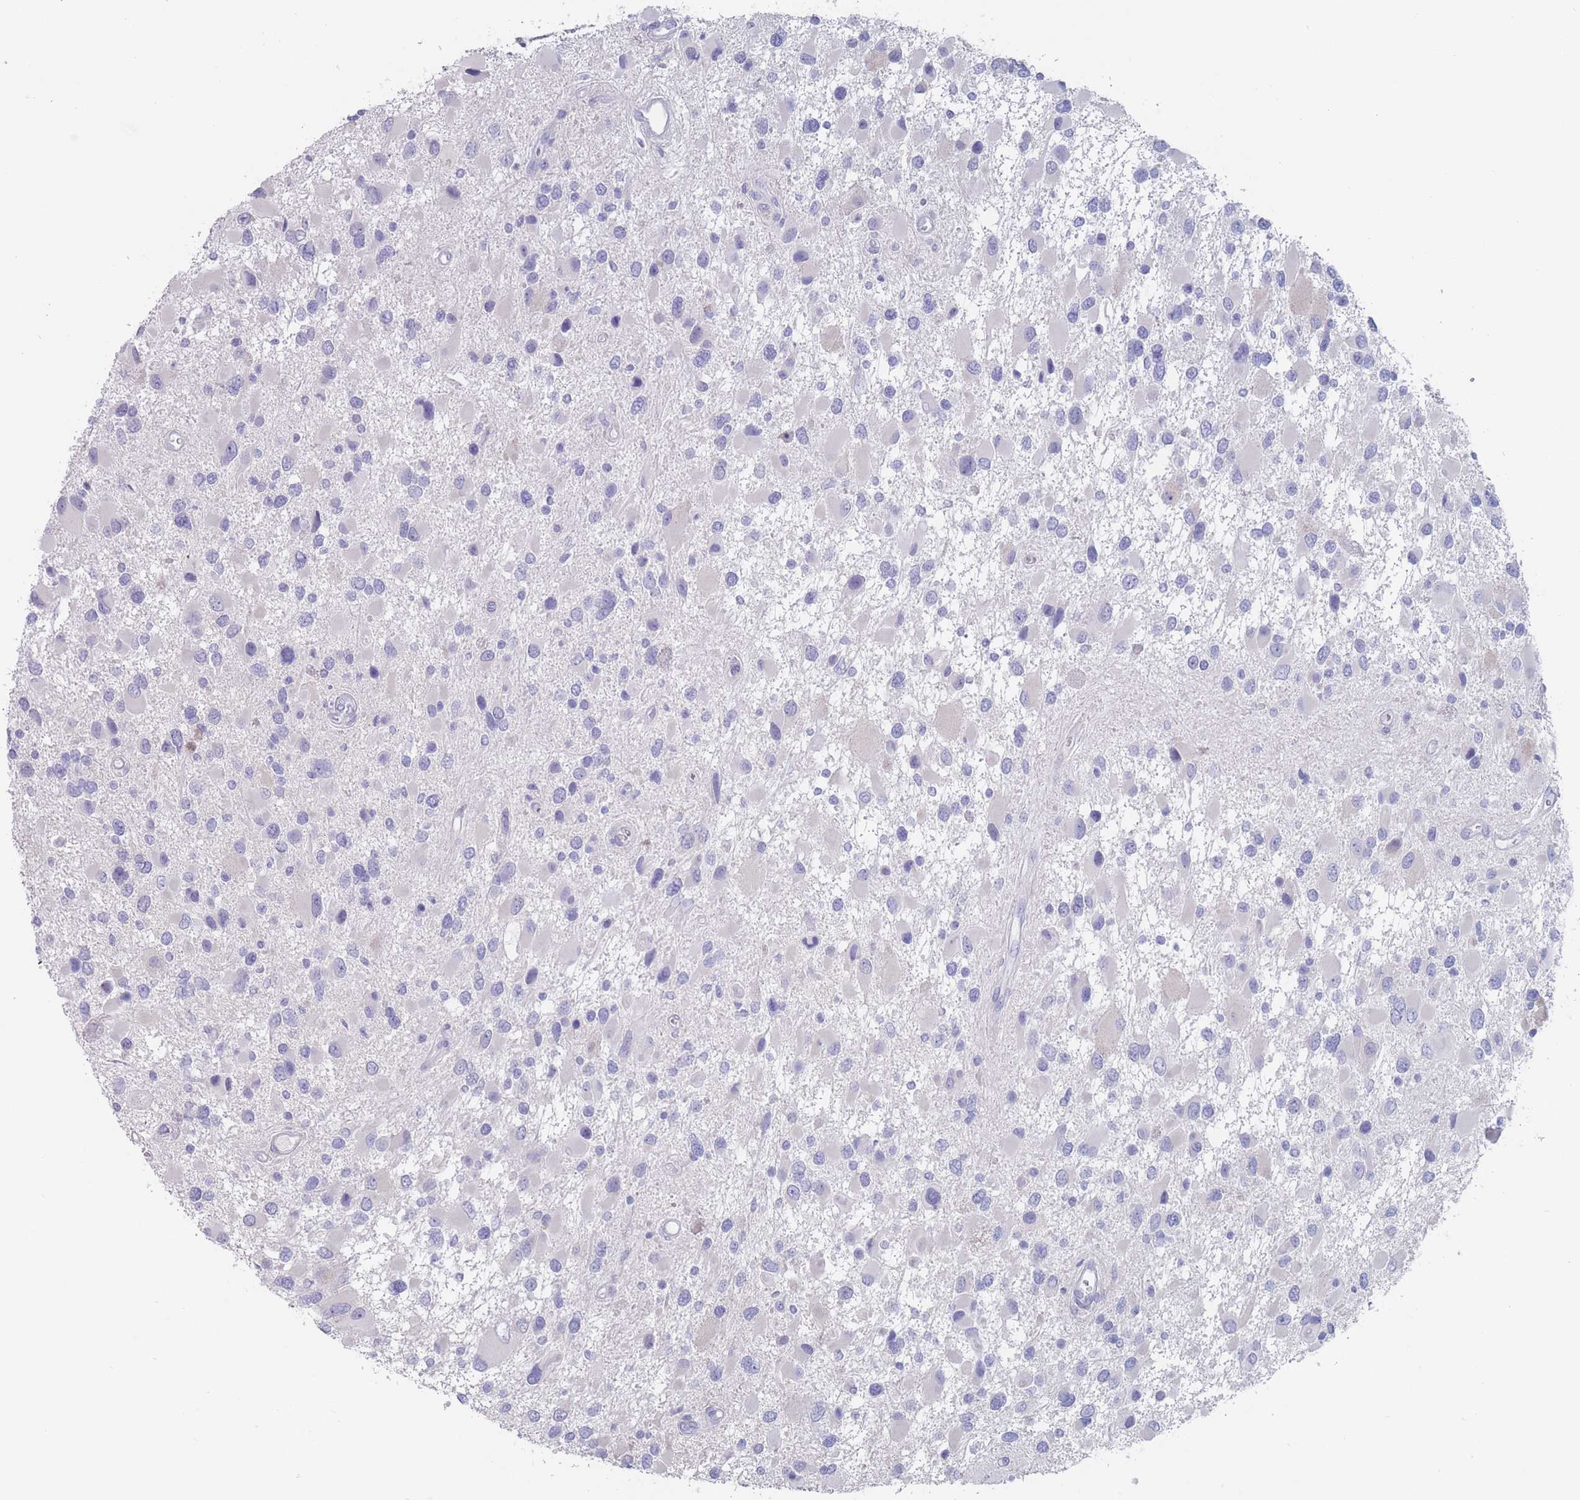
{"staining": {"intensity": "negative", "quantity": "none", "location": "none"}, "tissue": "glioma", "cell_type": "Tumor cells", "image_type": "cancer", "snomed": [{"axis": "morphology", "description": "Glioma, malignant, High grade"}, {"axis": "topography", "description": "Brain"}], "caption": "Human glioma stained for a protein using immunohistochemistry reveals no expression in tumor cells.", "gene": "CYP51A1", "patient": {"sex": "male", "age": 53}}